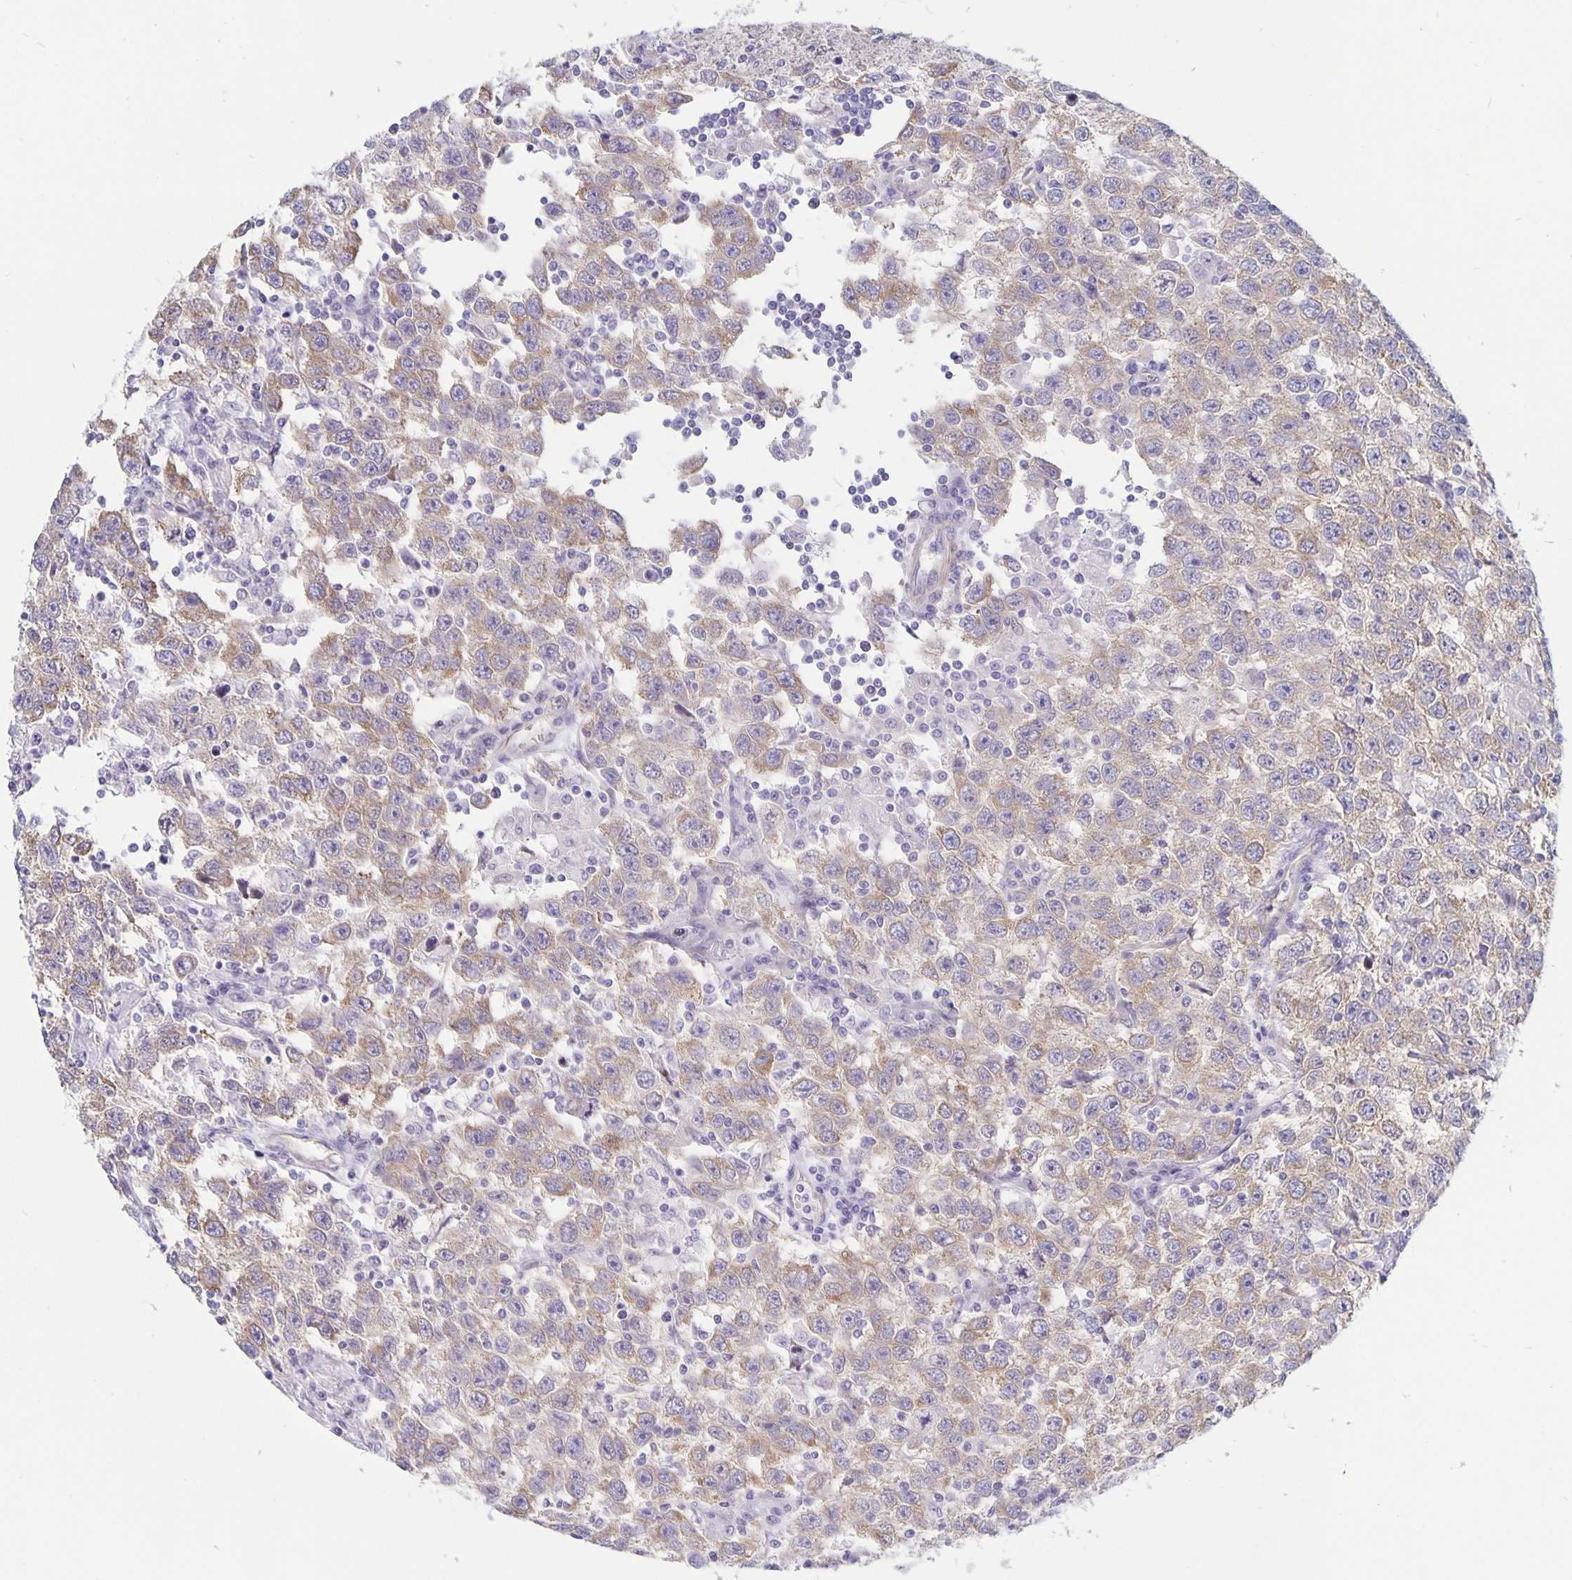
{"staining": {"intensity": "weak", "quantity": ">75%", "location": "cytoplasmic/membranous"}, "tissue": "testis cancer", "cell_type": "Tumor cells", "image_type": "cancer", "snomed": [{"axis": "morphology", "description": "Seminoma, NOS"}, {"axis": "topography", "description": "Testis"}], "caption": "IHC histopathology image of human testis seminoma stained for a protein (brown), which exhibits low levels of weak cytoplasmic/membranous staining in about >75% of tumor cells.", "gene": "PLCB3", "patient": {"sex": "male", "age": 41}}